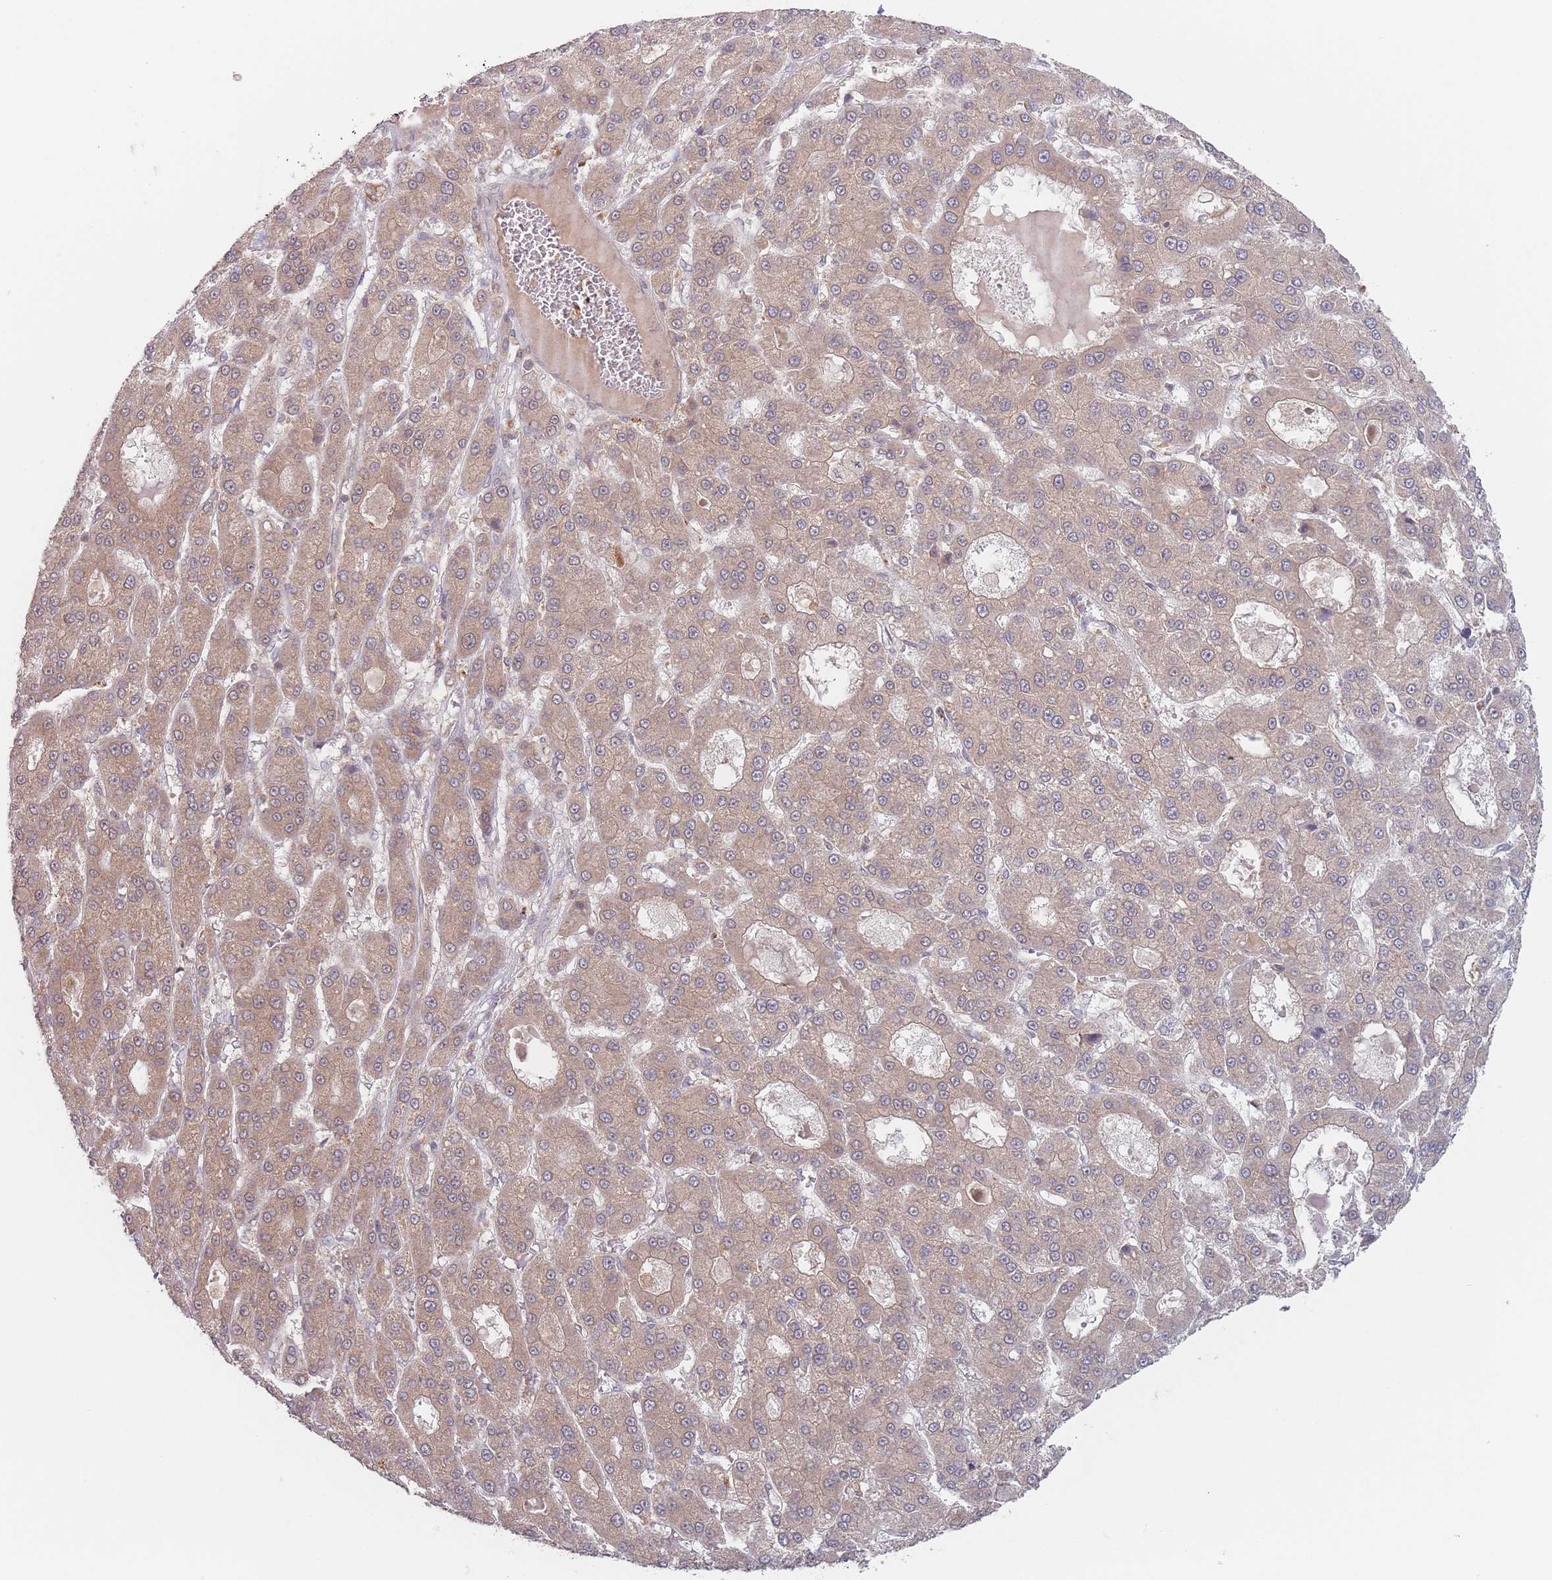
{"staining": {"intensity": "moderate", "quantity": ">75%", "location": "cytoplasmic/membranous"}, "tissue": "liver cancer", "cell_type": "Tumor cells", "image_type": "cancer", "snomed": [{"axis": "morphology", "description": "Carcinoma, Hepatocellular, NOS"}, {"axis": "topography", "description": "Liver"}], "caption": "IHC (DAB (3,3'-diaminobenzidine)) staining of hepatocellular carcinoma (liver) displays moderate cytoplasmic/membranous protein expression in approximately >75% of tumor cells.", "gene": "PPM1A", "patient": {"sex": "male", "age": 70}}